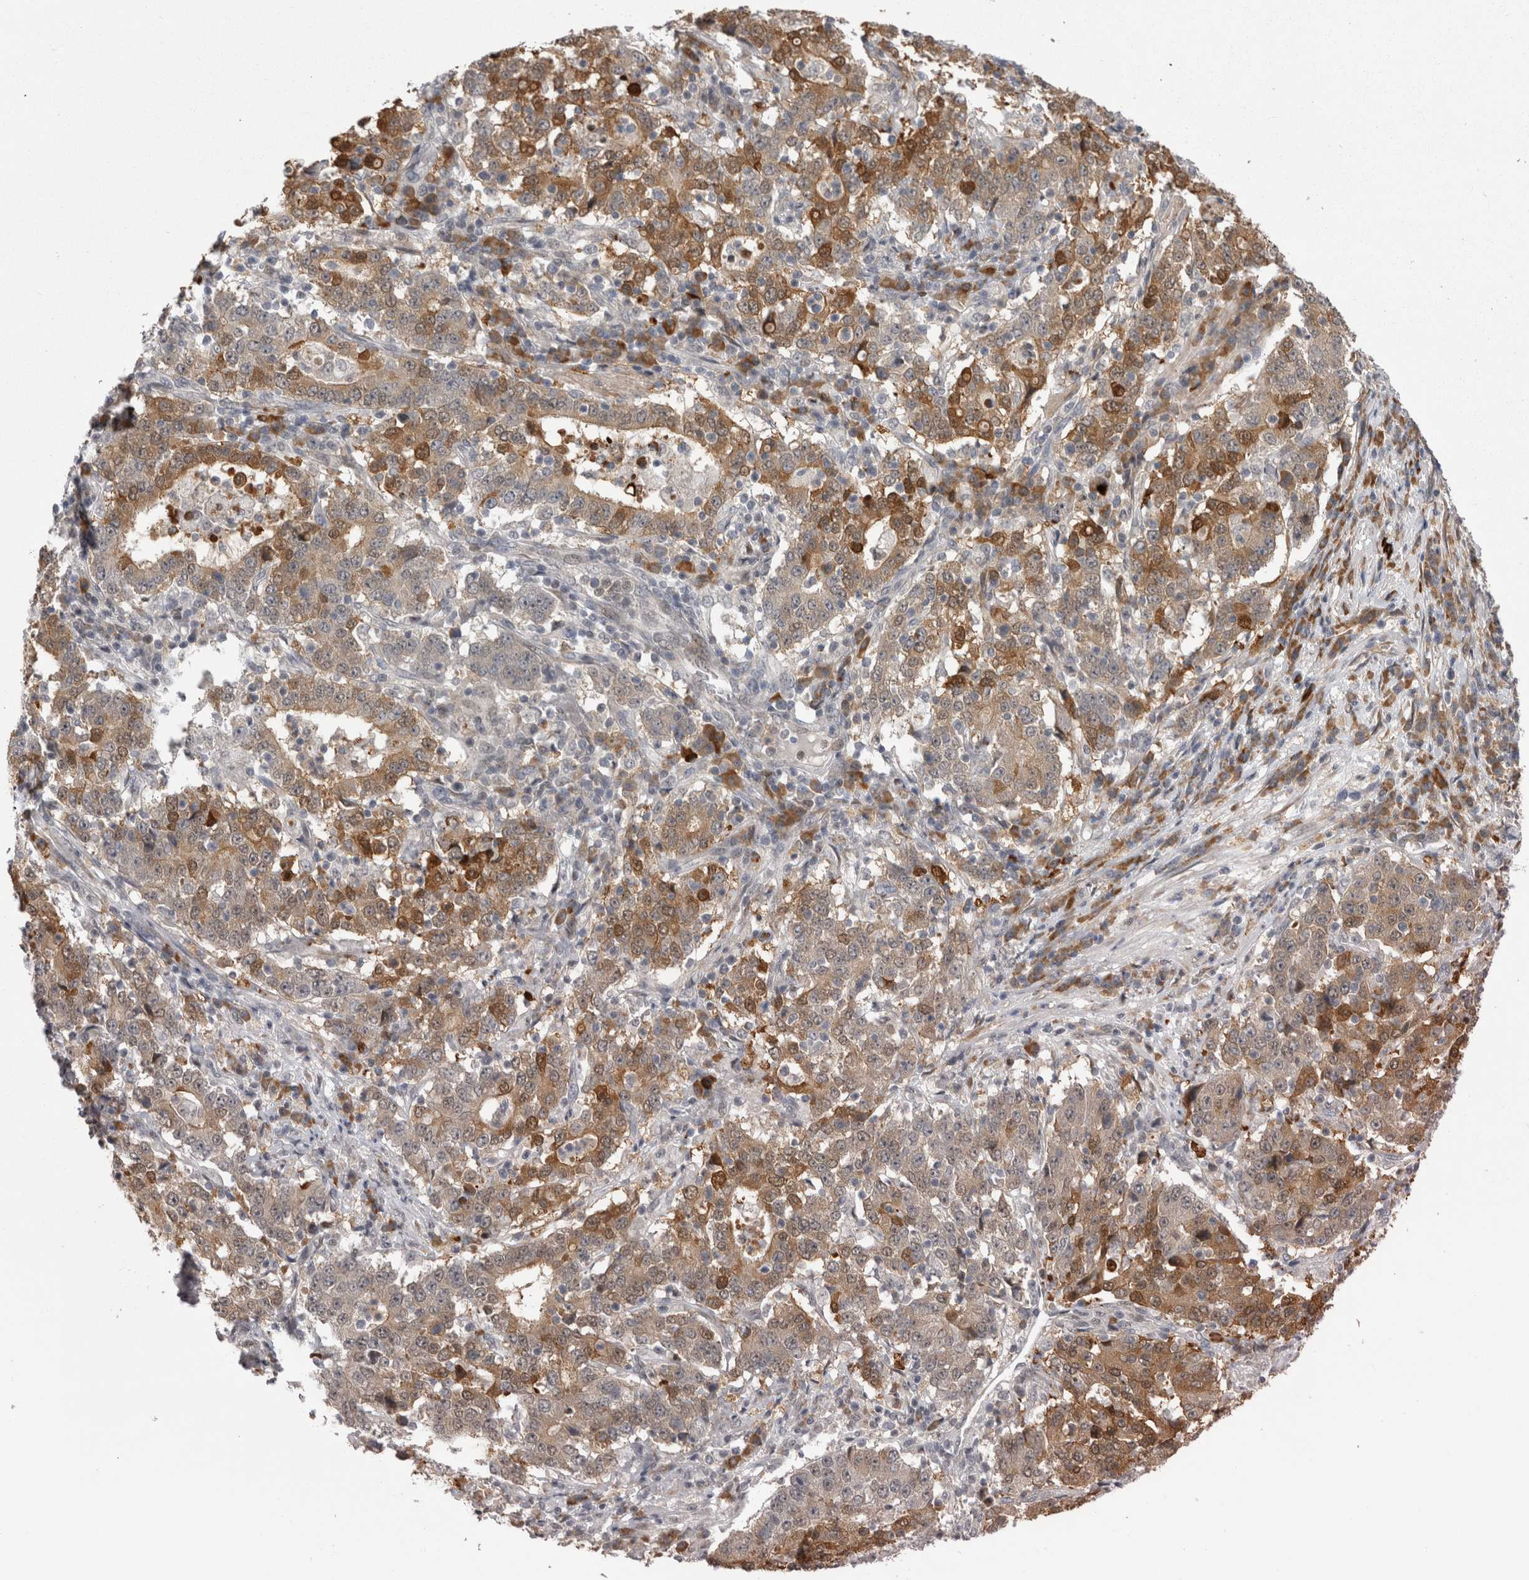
{"staining": {"intensity": "moderate", "quantity": ">75%", "location": "cytoplasmic/membranous"}, "tissue": "stomach cancer", "cell_type": "Tumor cells", "image_type": "cancer", "snomed": [{"axis": "morphology", "description": "Adenocarcinoma, NOS"}, {"axis": "topography", "description": "Stomach"}], "caption": "Stomach adenocarcinoma tissue shows moderate cytoplasmic/membranous staining in about >75% of tumor cells (Stains: DAB (3,3'-diaminobenzidine) in brown, nuclei in blue, Microscopy: brightfield microscopy at high magnification).", "gene": "CHIC2", "patient": {"sex": "male", "age": 59}}